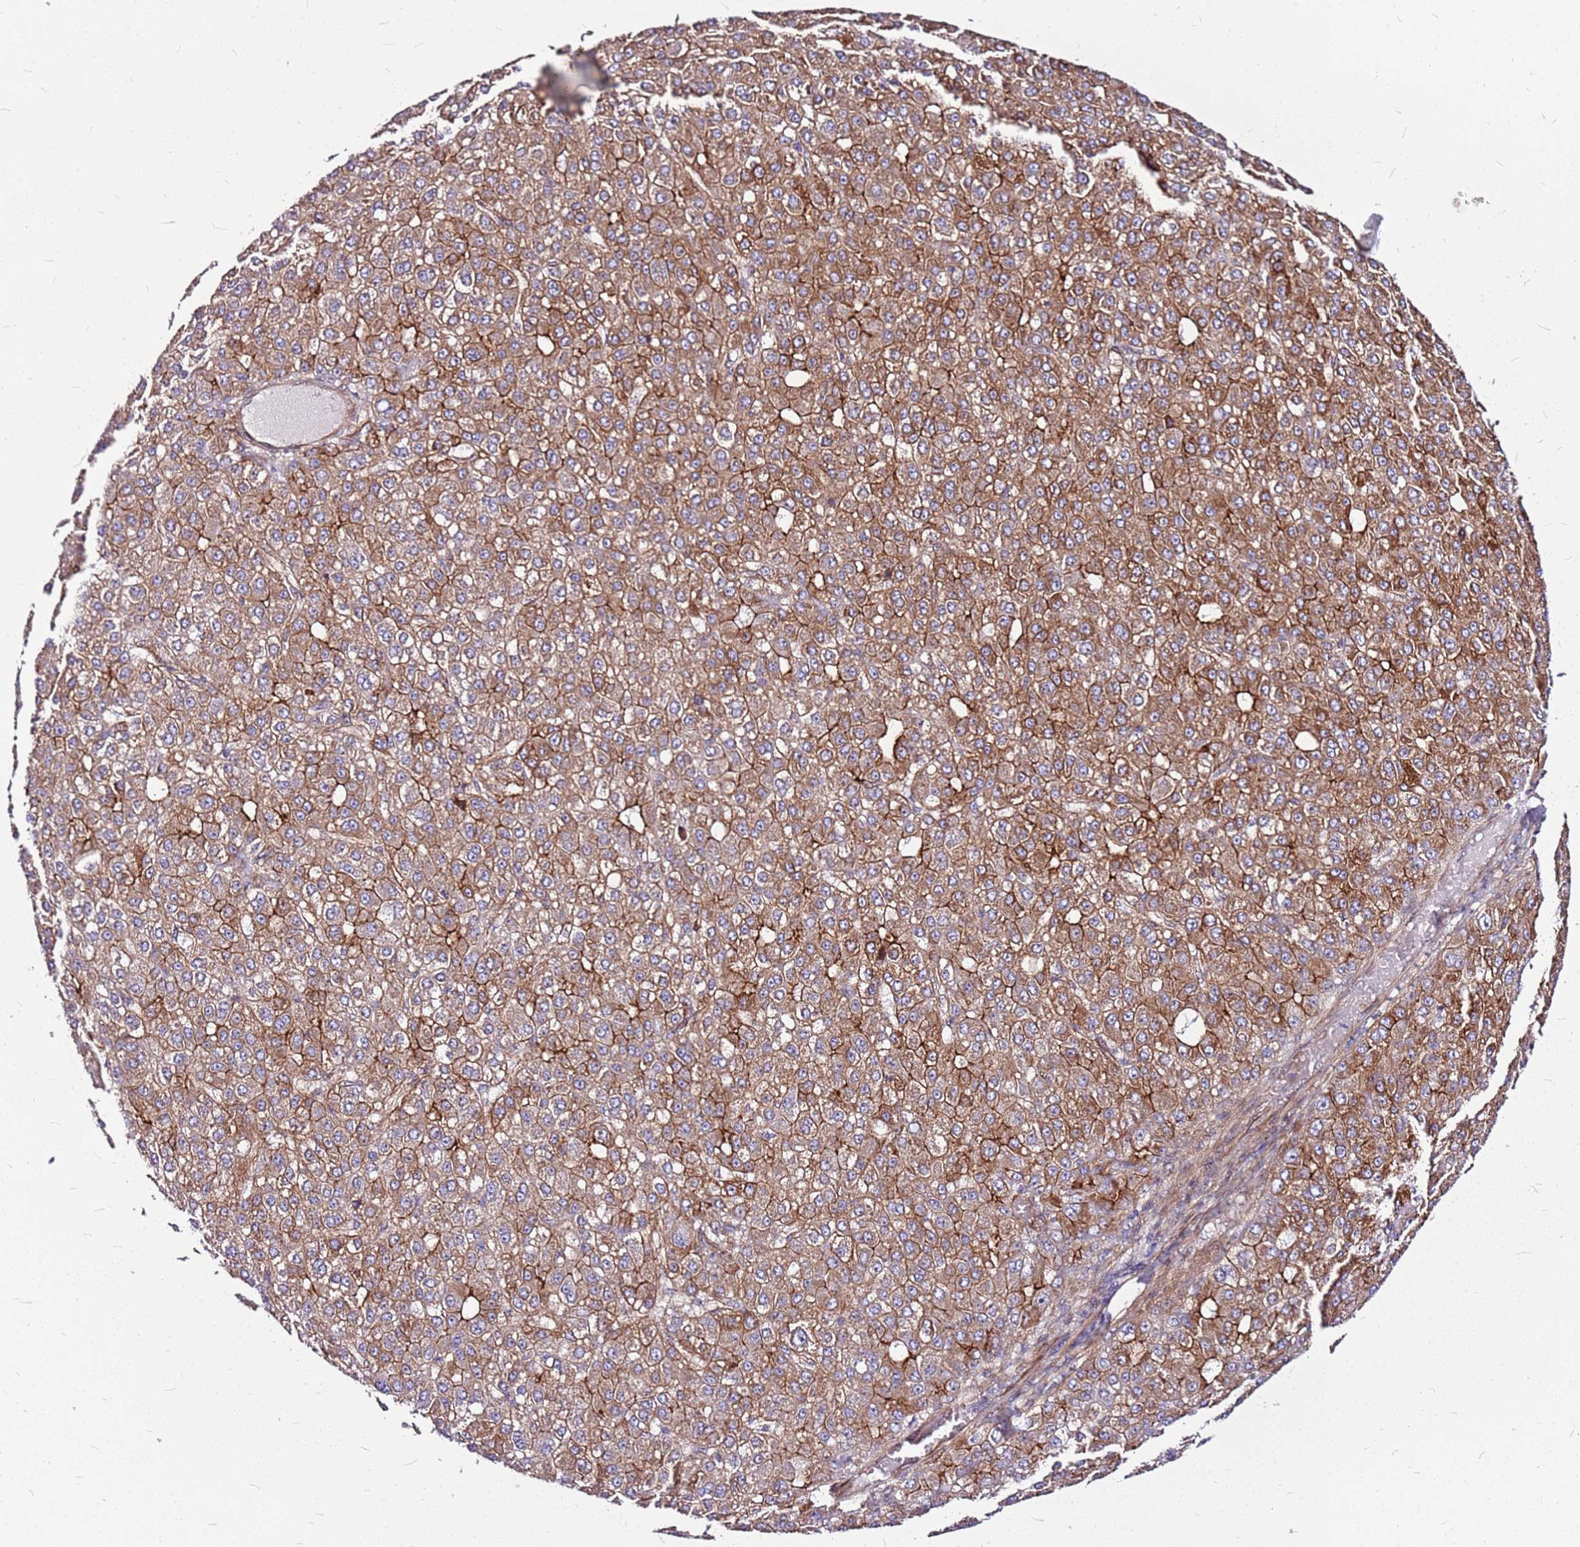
{"staining": {"intensity": "moderate", "quantity": ">75%", "location": "cytoplasmic/membranous"}, "tissue": "liver cancer", "cell_type": "Tumor cells", "image_type": "cancer", "snomed": [{"axis": "morphology", "description": "Carcinoma, Hepatocellular, NOS"}, {"axis": "topography", "description": "Liver"}], "caption": "About >75% of tumor cells in human liver cancer demonstrate moderate cytoplasmic/membranous protein expression as visualized by brown immunohistochemical staining.", "gene": "TOPAZ1", "patient": {"sex": "male", "age": 67}}